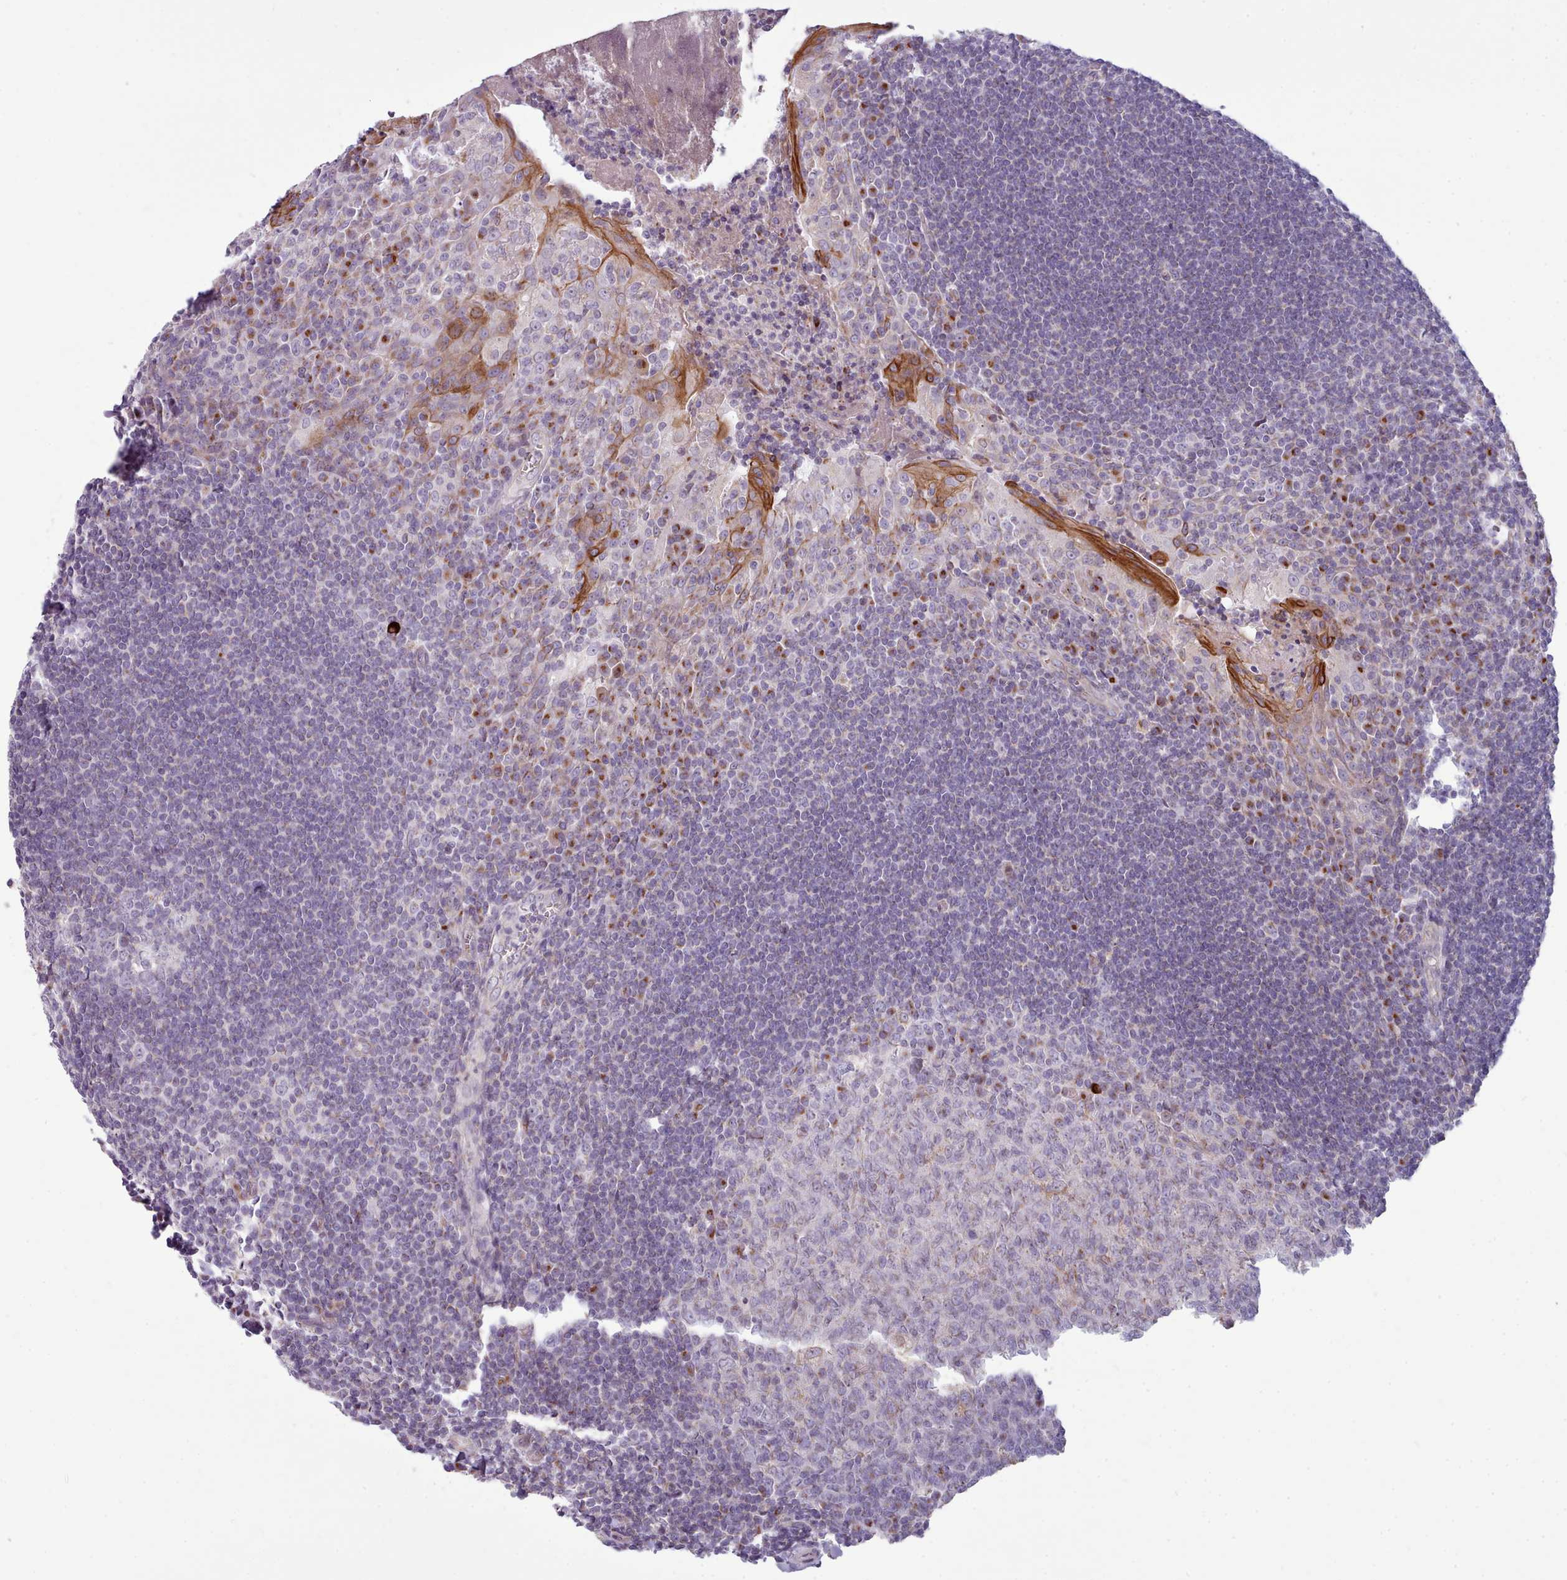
{"staining": {"intensity": "negative", "quantity": "none", "location": "none"}, "tissue": "tonsil", "cell_type": "Germinal center cells", "image_type": "normal", "snomed": [{"axis": "morphology", "description": "Normal tissue, NOS"}, {"axis": "topography", "description": "Tonsil"}], "caption": "This image is of benign tonsil stained with immunohistochemistry to label a protein in brown with the nuclei are counter-stained blue. There is no staining in germinal center cells. (DAB (3,3'-diaminobenzidine) immunohistochemistry with hematoxylin counter stain).", "gene": "SLC52A3", "patient": {"sex": "male", "age": 27}}